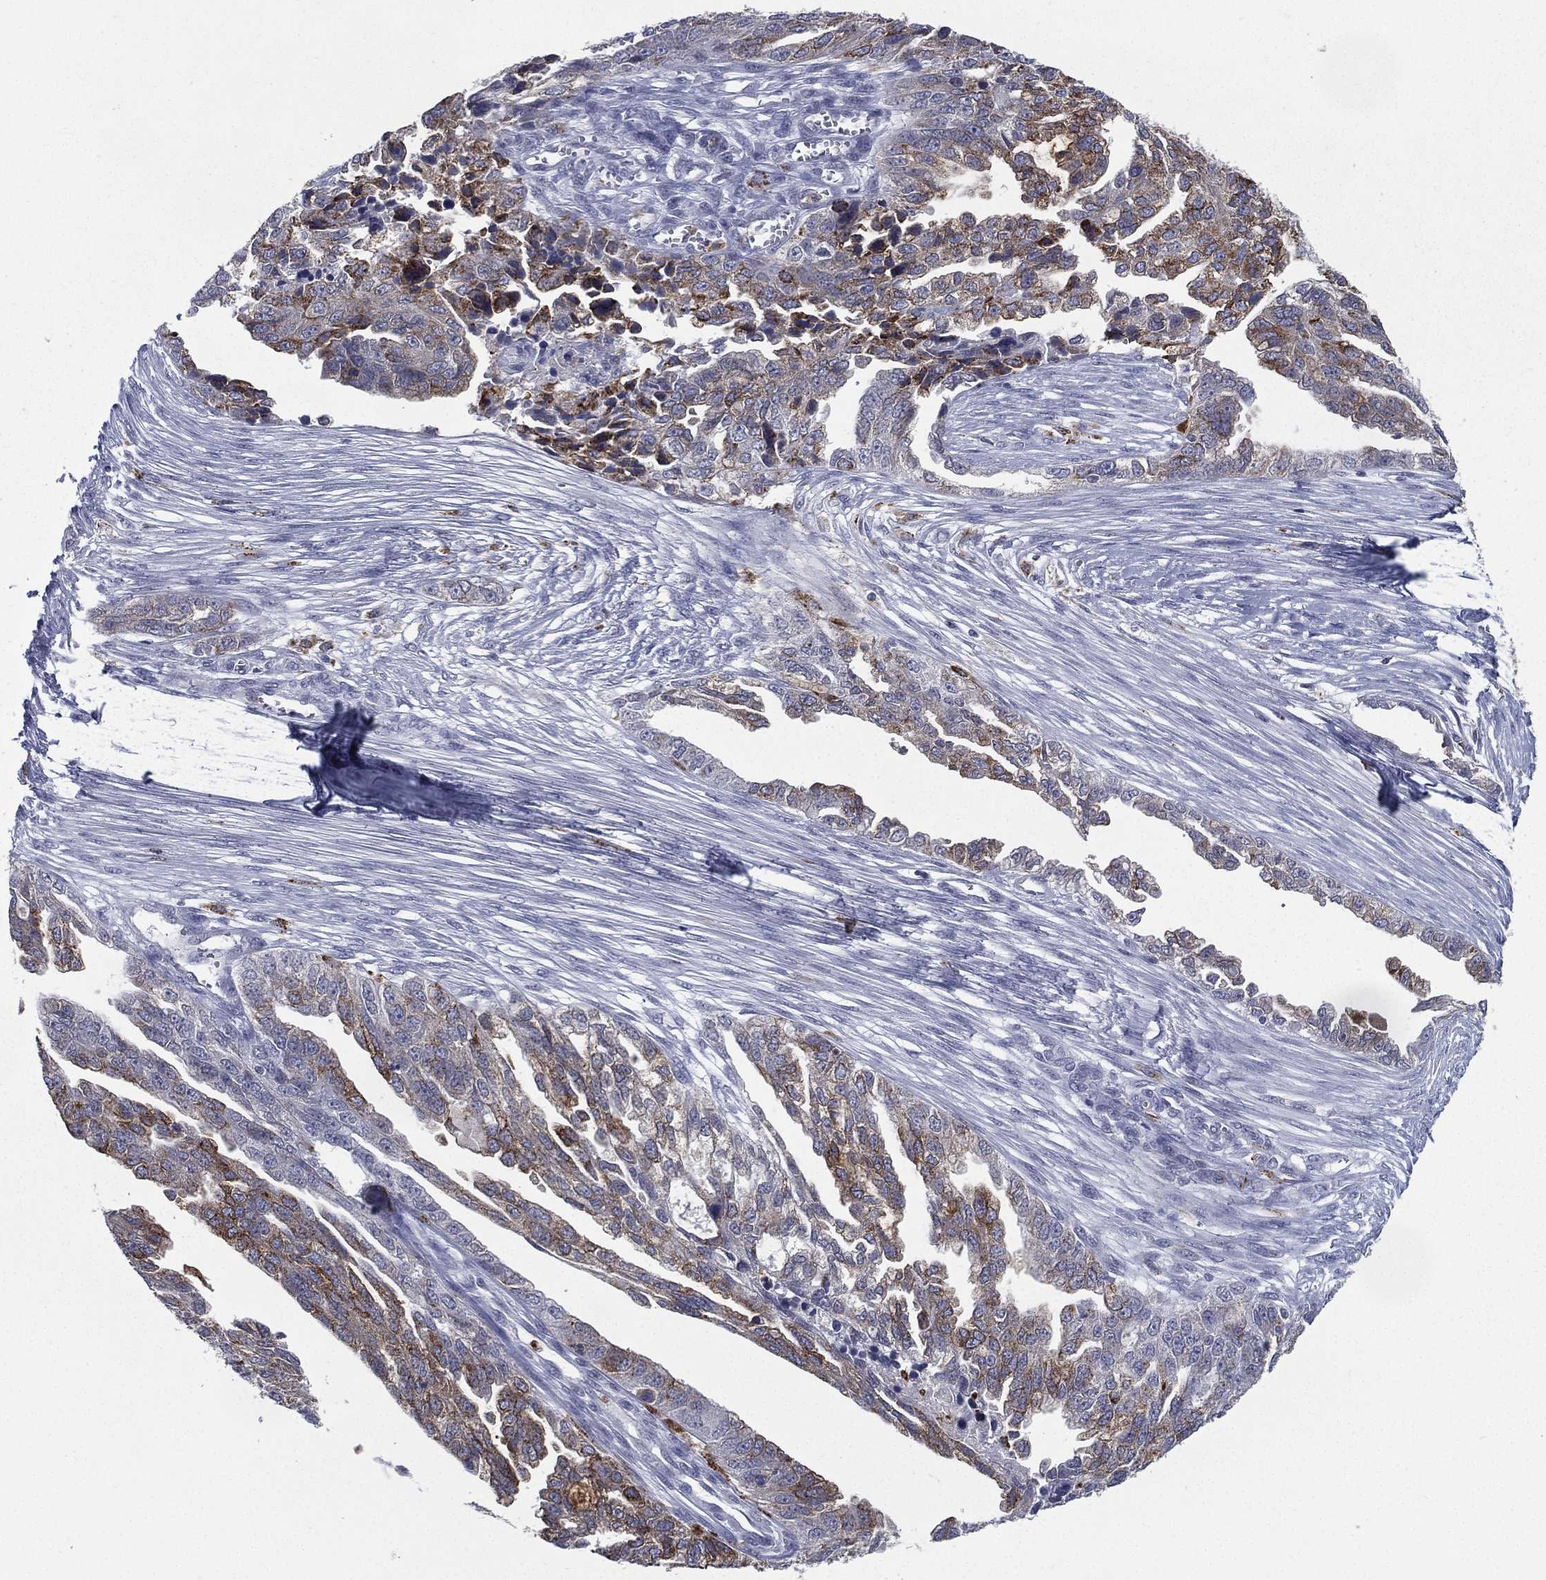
{"staining": {"intensity": "strong", "quantity": "25%-75%", "location": "cytoplasmic/membranous"}, "tissue": "ovarian cancer", "cell_type": "Tumor cells", "image_type": "cancer", "snomed": [{"axis": "morphology", "description": "Cystadenocarcinoma, serous, NOS"}, {"axis": "topography", "description": "Ovary"}], "caption": "An immunohistochemistry (IHC) micrograph of tumor tissue is shown. Protein staining in brown highlights strong cytoplasmic/membranous positivity in ovarian serous cystadenocarcinoma within tumor cells.", "gene": "EVI2B", "patient": {"sex": "female", "age": 51}}